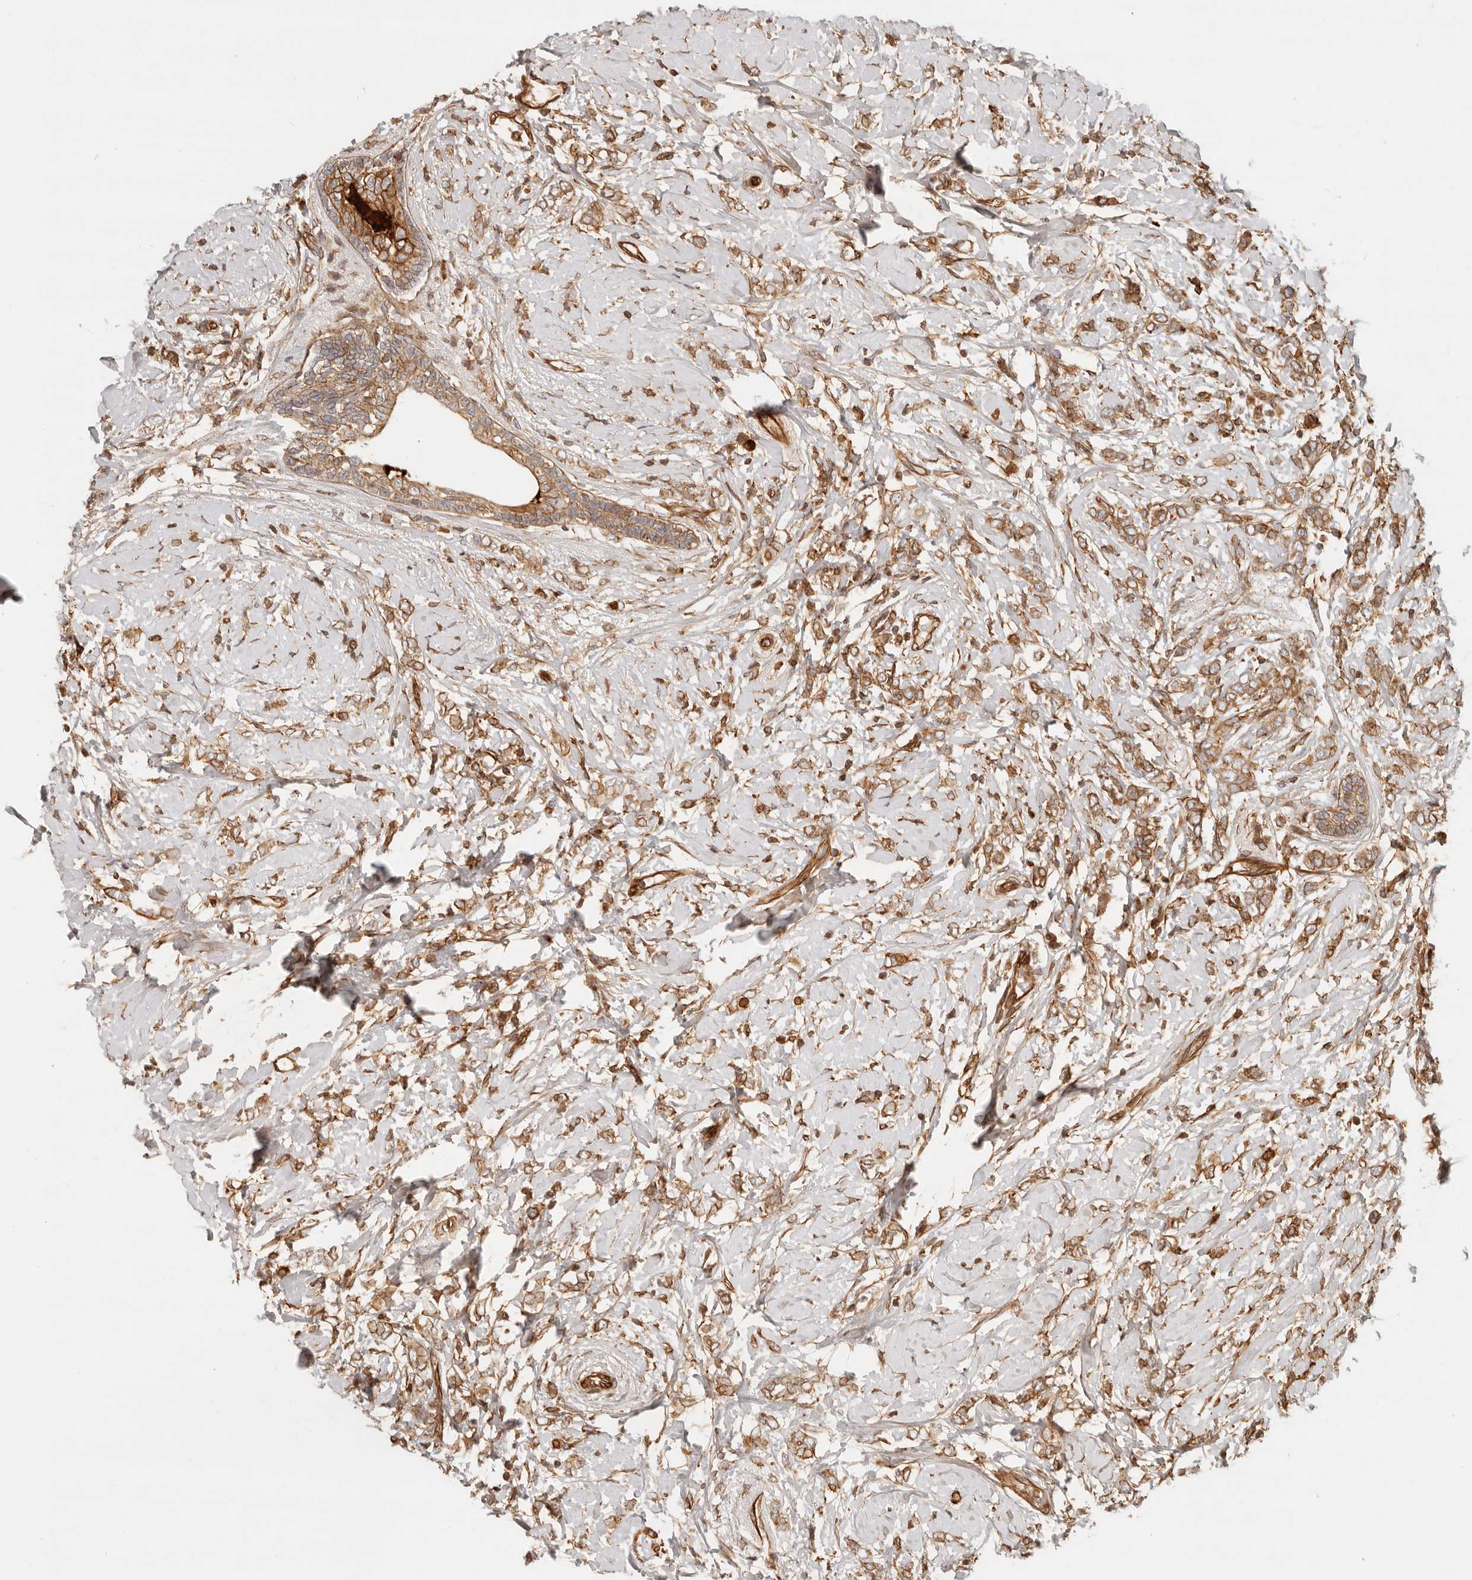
{"staining": {"intensity": "moderate", "quantity": ">75%", "location": "cytoplasmic/membranous"}, "tissue": "breast cancer", "cell_type": "Tumor cells", "image_type": "cancer", "snomed": [{"axis": "morphology", "description": "Normal tissue, NOS"}, {"axis": "morphology", "description": "Lobular carcinoma"}, {"axis": "topography", "description": "Breast"}], "caption": "Immunohistochemistry (IHC) micrograph of breast cancer (lobular carcinoma) stained for a protein (brown), which reveals medium levels of moderate cytoplasmic/membranous positivity in approximately >75% of tumor cells.", "gene": "UFSP1", "patient": {"sex": "female", "age": 47}}